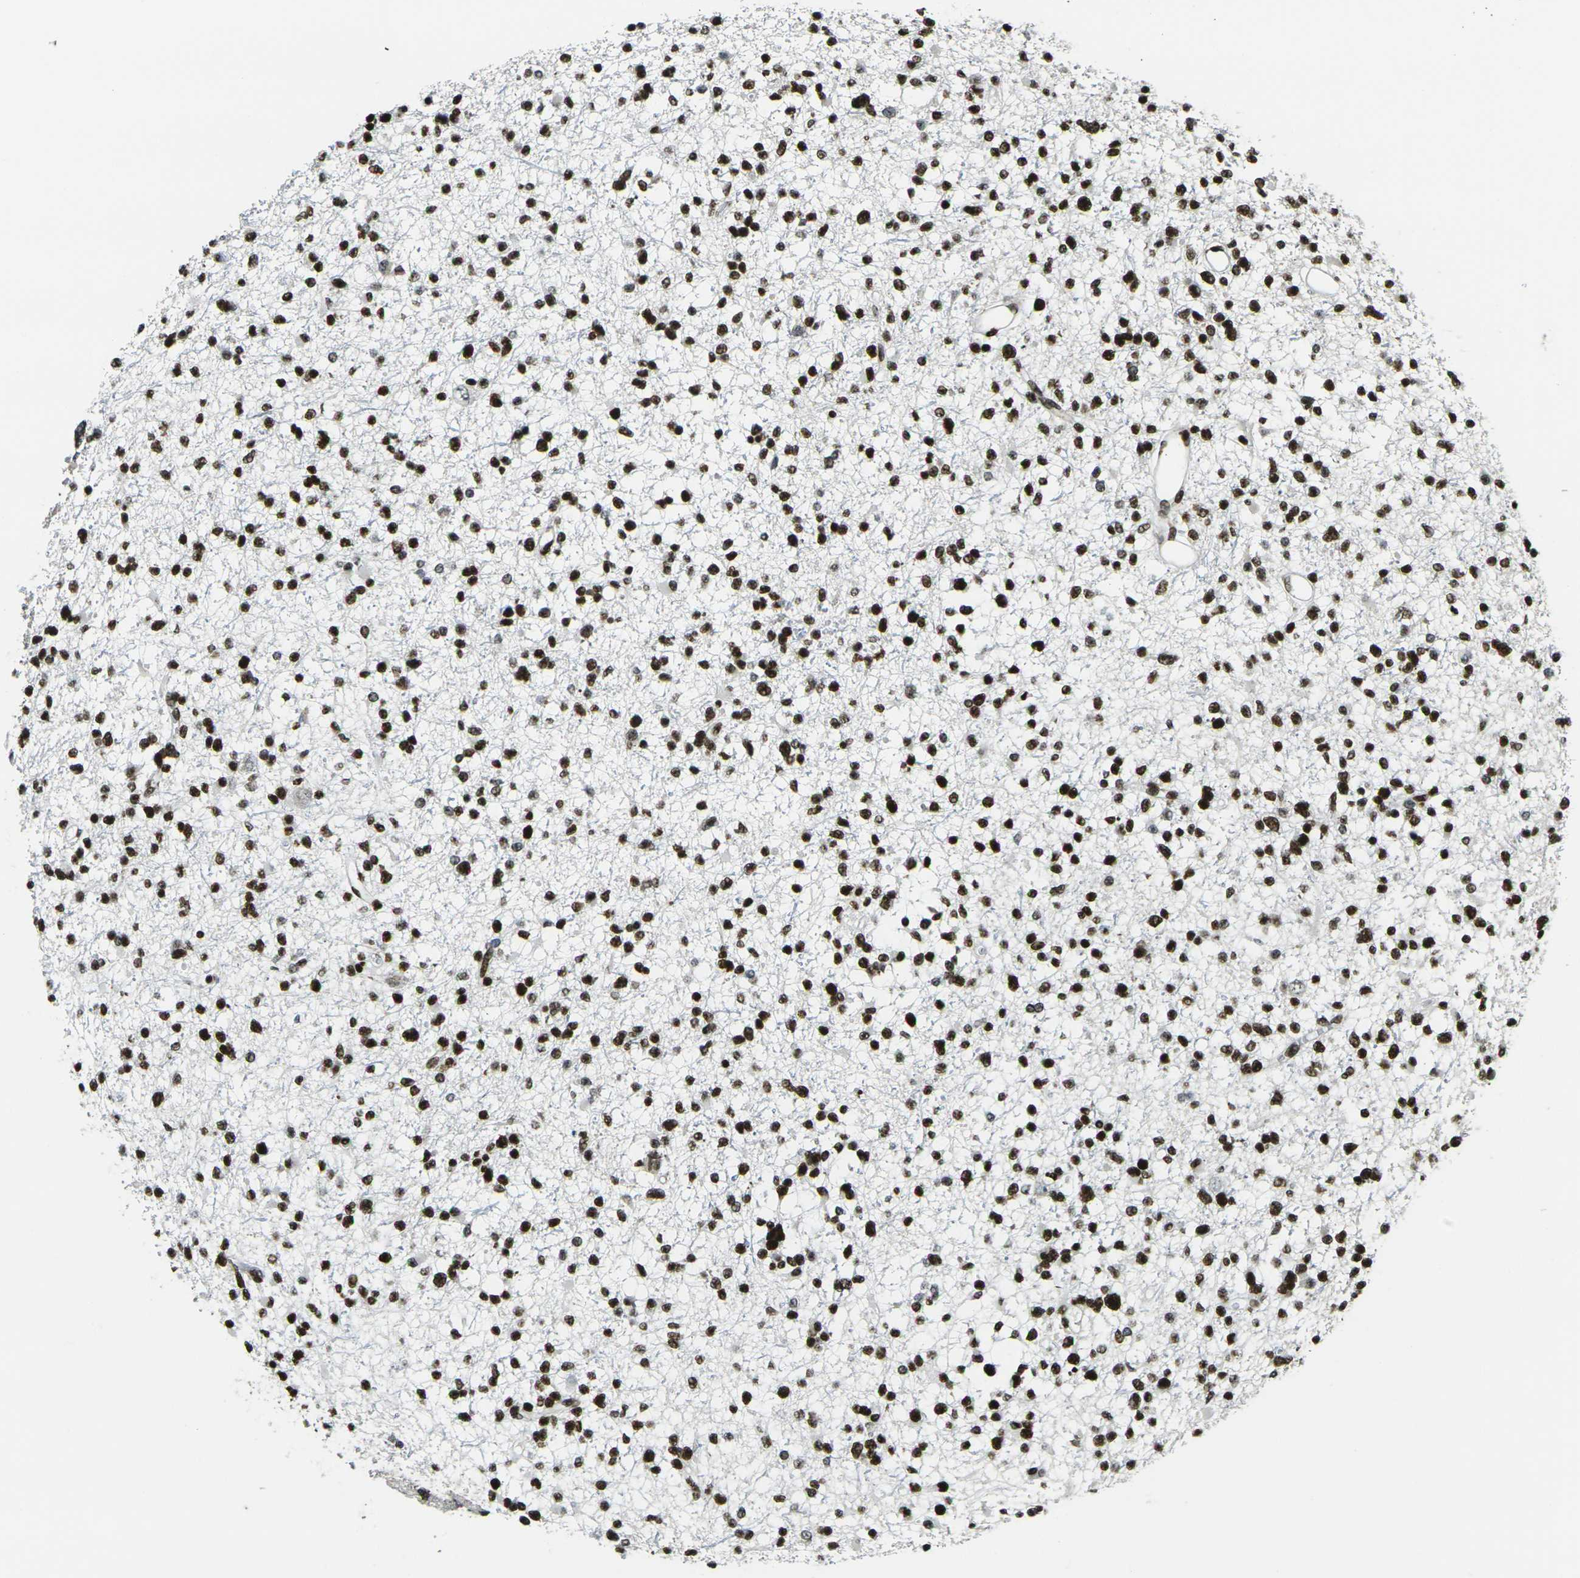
{"staining": {"intensity": "strong", "quantity": ">75%", "location": "nuclear"}, "tissue": "glioma", "cell_type": "Tumor cells", "image_type": "cancer", "snomed": [{"axis": "morphology", "description": "Glioma, malignant, Low grade"}, {"axis": "topography", "description": "Brain"}], "caption": "Brown immunohistochemical staining in glioma reveals strong nuclear positivity in approximately >75% of tumor cells.", "gene": "H1-10", "patient": {"sex": "female", "age": 22}}